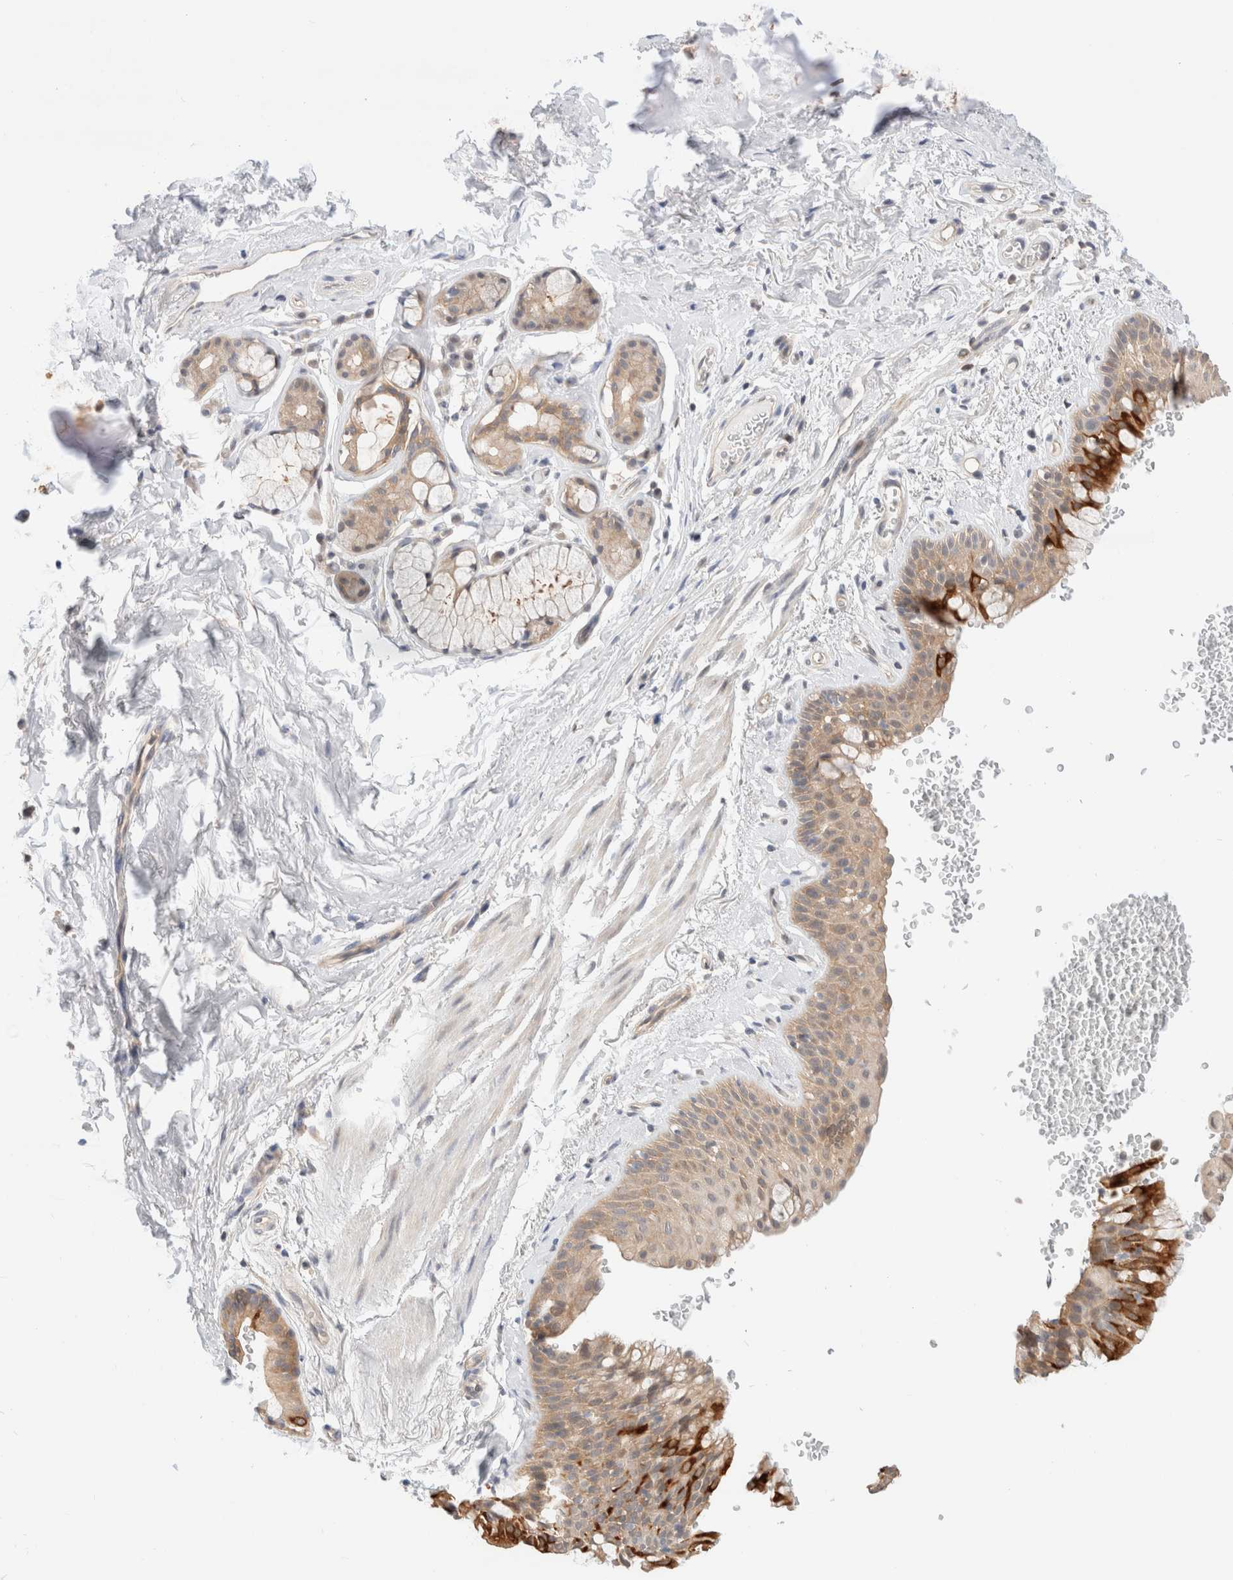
{"staining": {"intensity": "strong", "quantity": "25%-75%", "location": "cytoplasmic/membranous"}, "tissue": "bronchus", "cell_type": "Respiratory epithelial cells", "image_type": "normal", "snomed": [{"axis": "morphology", "description": "Normal tissue, NOS"}, {"axis": "topography", "description": "Cartilage tissue"}, {"axis": "topography", "description": "Bronchus"}], "caption": "Human bronchus stained for a protein (brown) shows strong cytoplasmic/membranous positive staining in approximately 25%-75% of respiratory epithelial cells.", "gene": "C17orf97", "patient": {"sex": "female", "age": 53}}